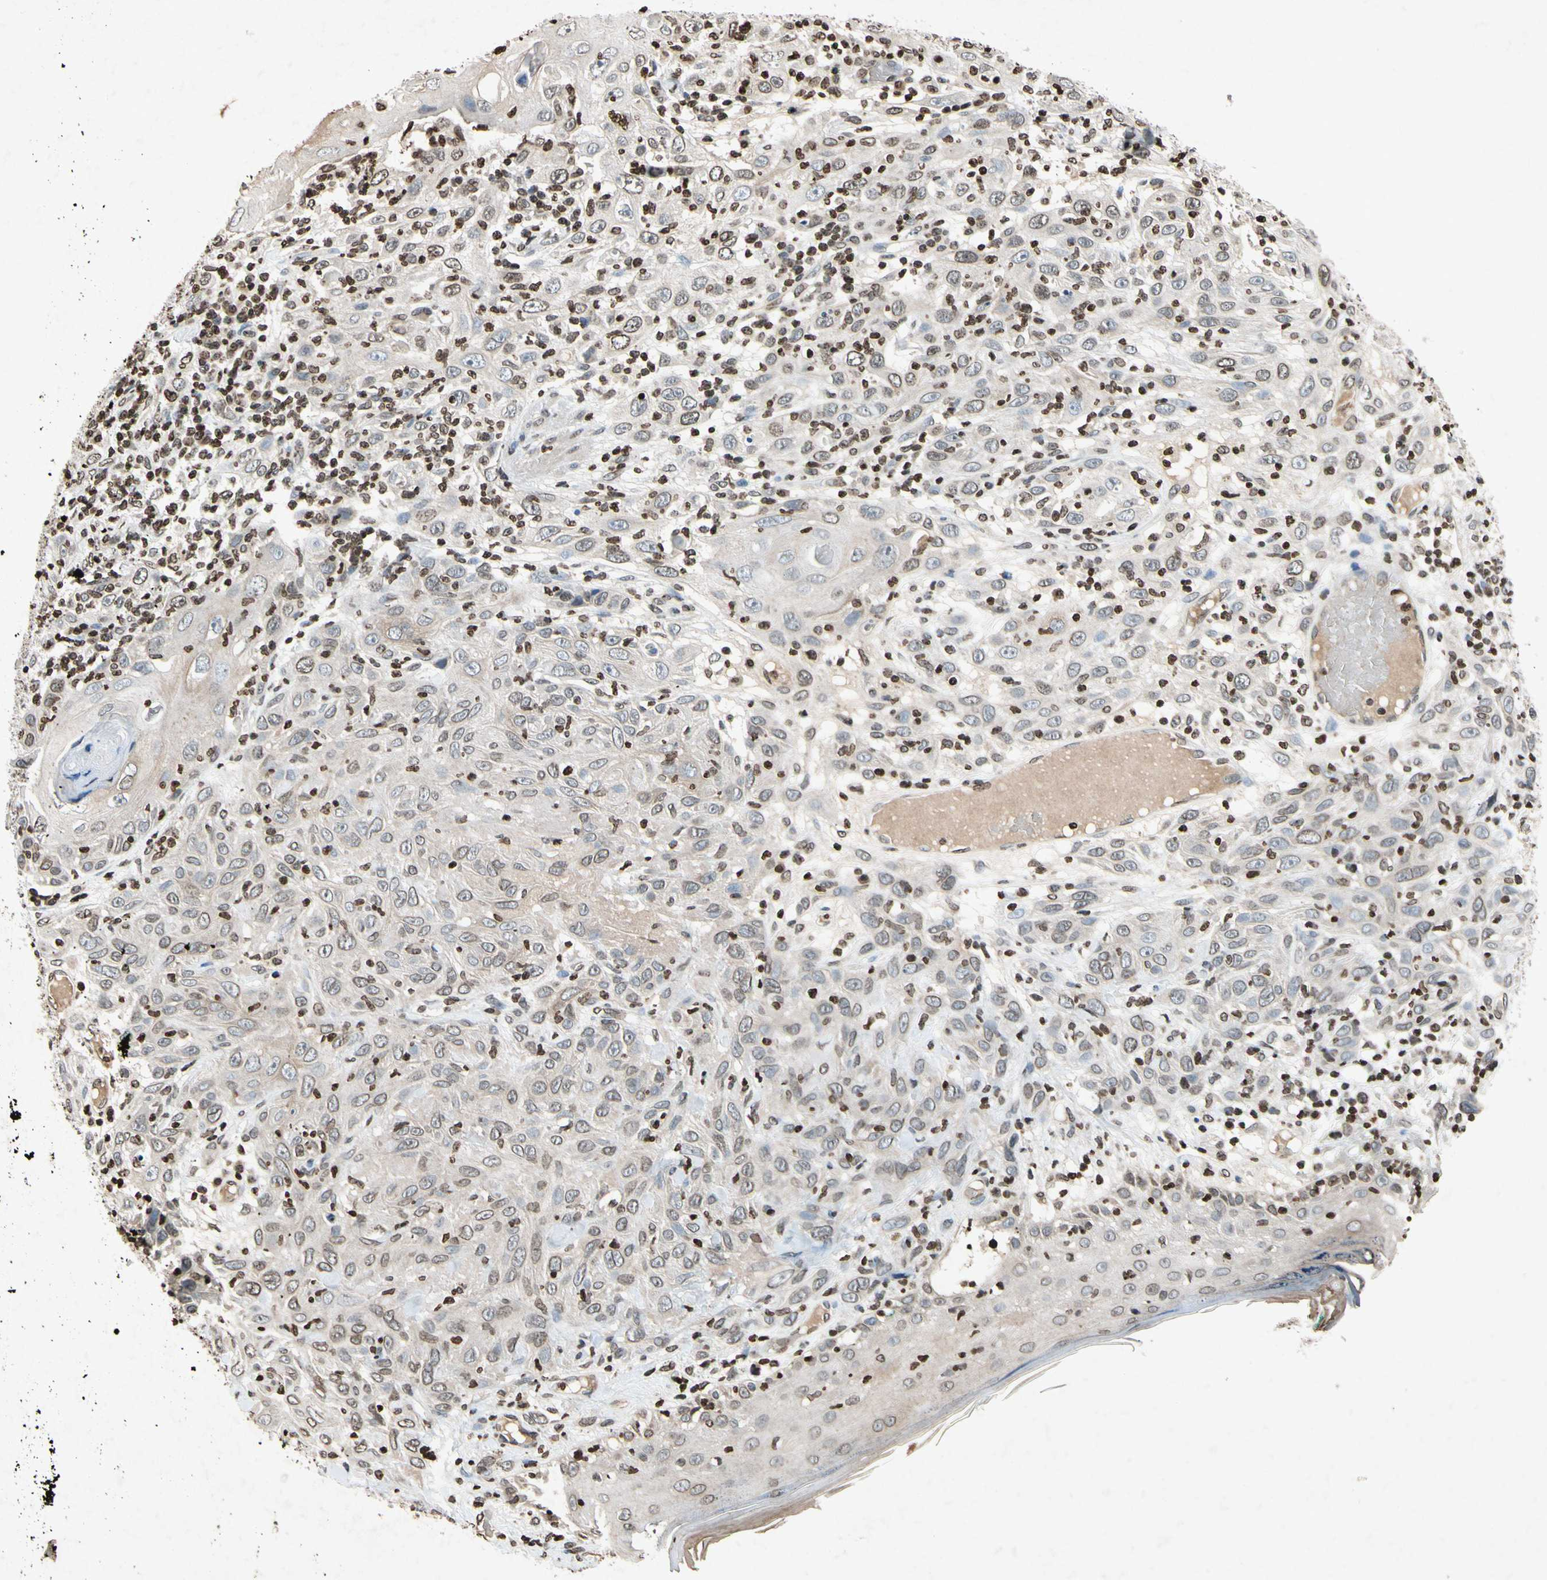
{"staining": {"intensity": "weak", "quantity": "<25%", "location": "nuclear"}, "tissue": "skin cancer", "cell_type": "Tumor cells", "image_type": "cancer", "snomed": [{"axis": "morphology", "description": "Squamous cell carcinoma, NOS"}, {"axis": "topography", "description": "Skin"}], "caption": "Skin cancer was stained to show a protein in brown. There is no significant expression in tumor cells.", "gene": "HOXB3", "patient": {"sex": "female", "age": 88}}